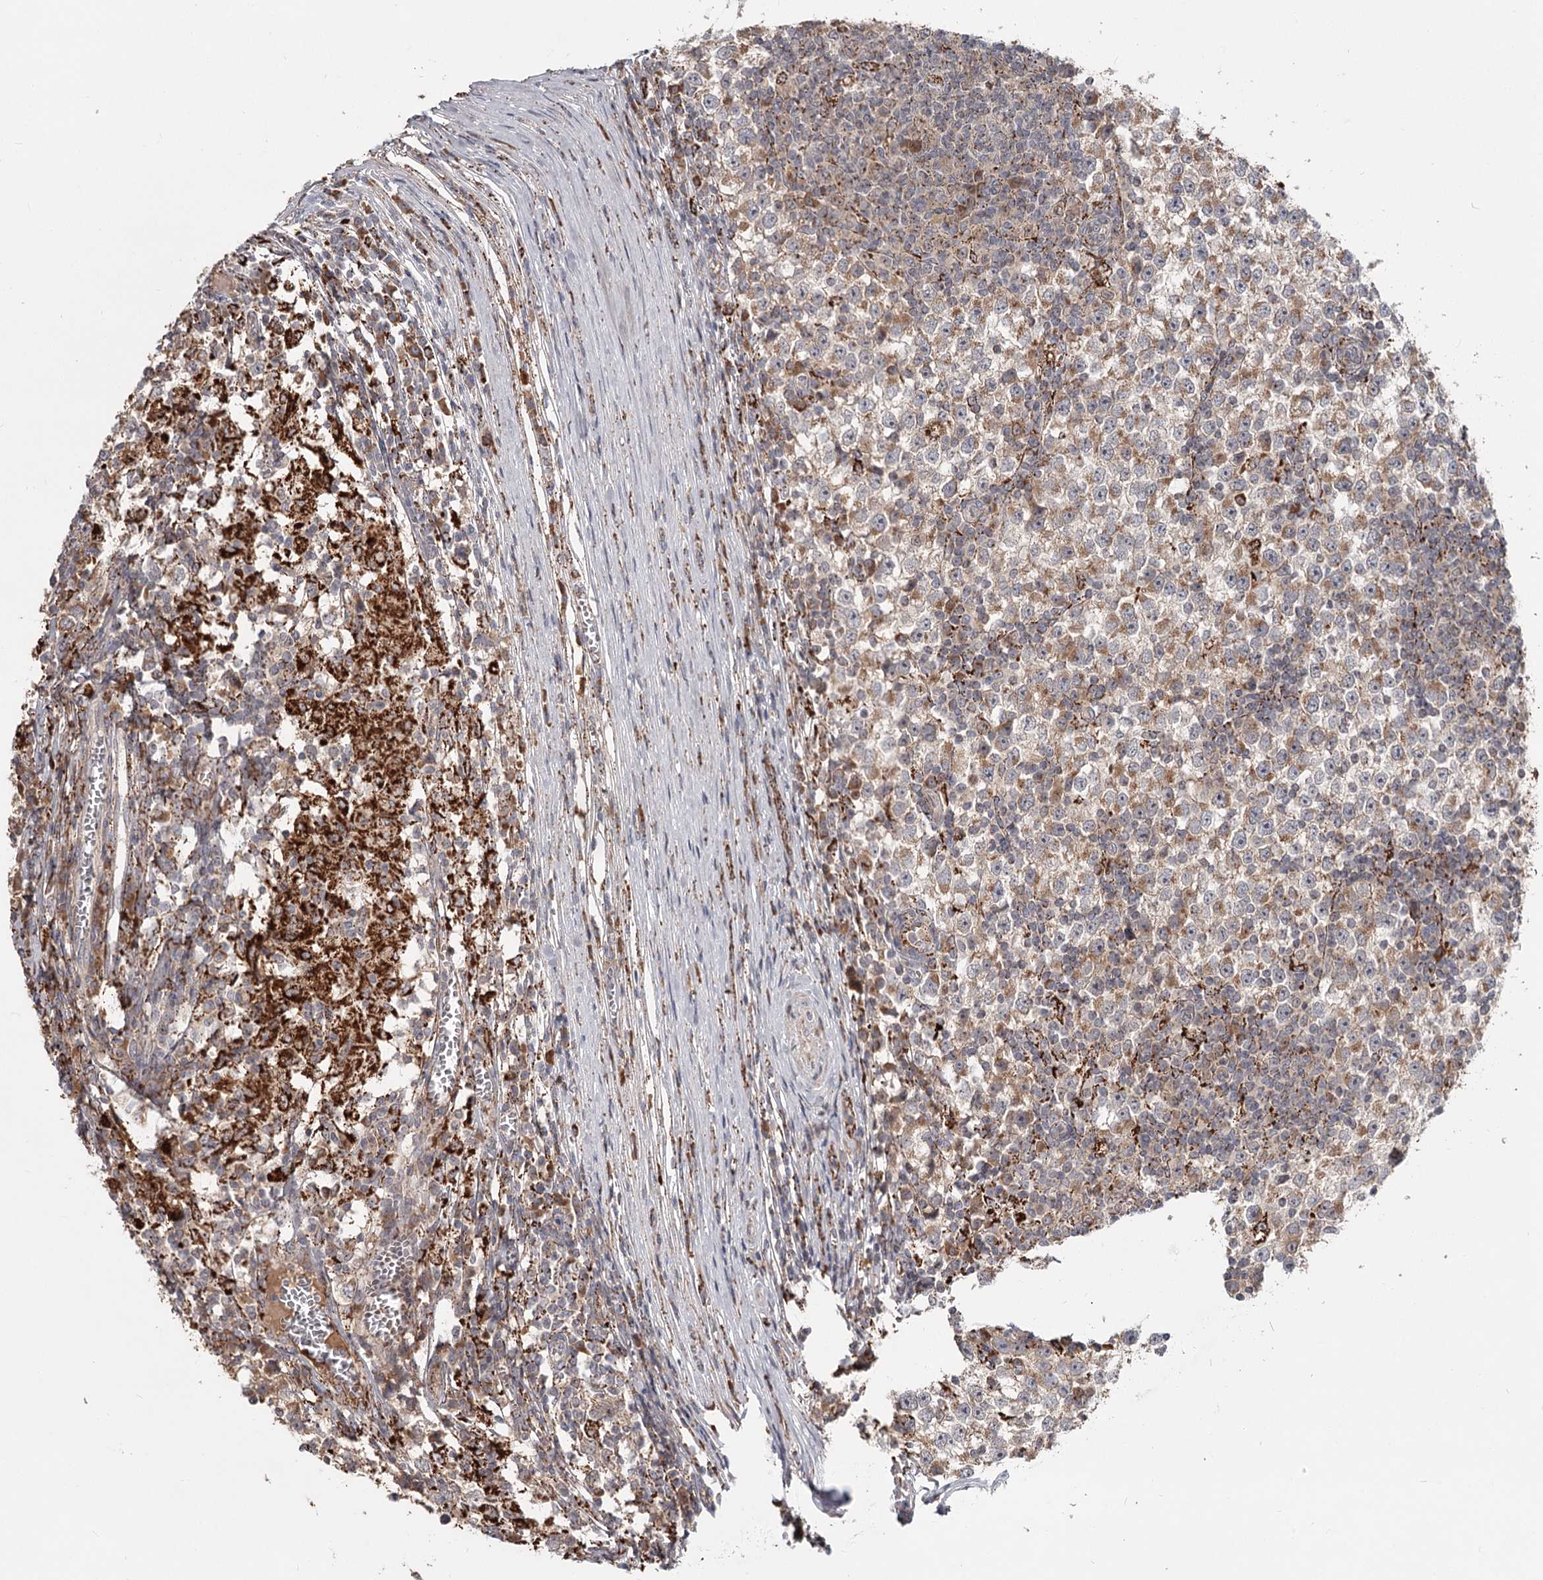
{"staining": {"intensity": "moderate", "quantity": "25%-75%", "location": "cytoplasmic/membranous"}, "tissue": "testis cancer", "cell_type": "Tumor cells", "image_type": "cancer", "snomed": [{"axis": "morphology", "description": "Seminoma, NOS"}, {"axis": "topography", "description": "Testis"}], "caption": "Protein analysis of seminoma (testis) tissue exhibits moderate cytoplasmic/membranous positivity in about 25%-75% of tumor cells.", "gene": "CDC123", "patient": {"sex": "male", "age": 65}}